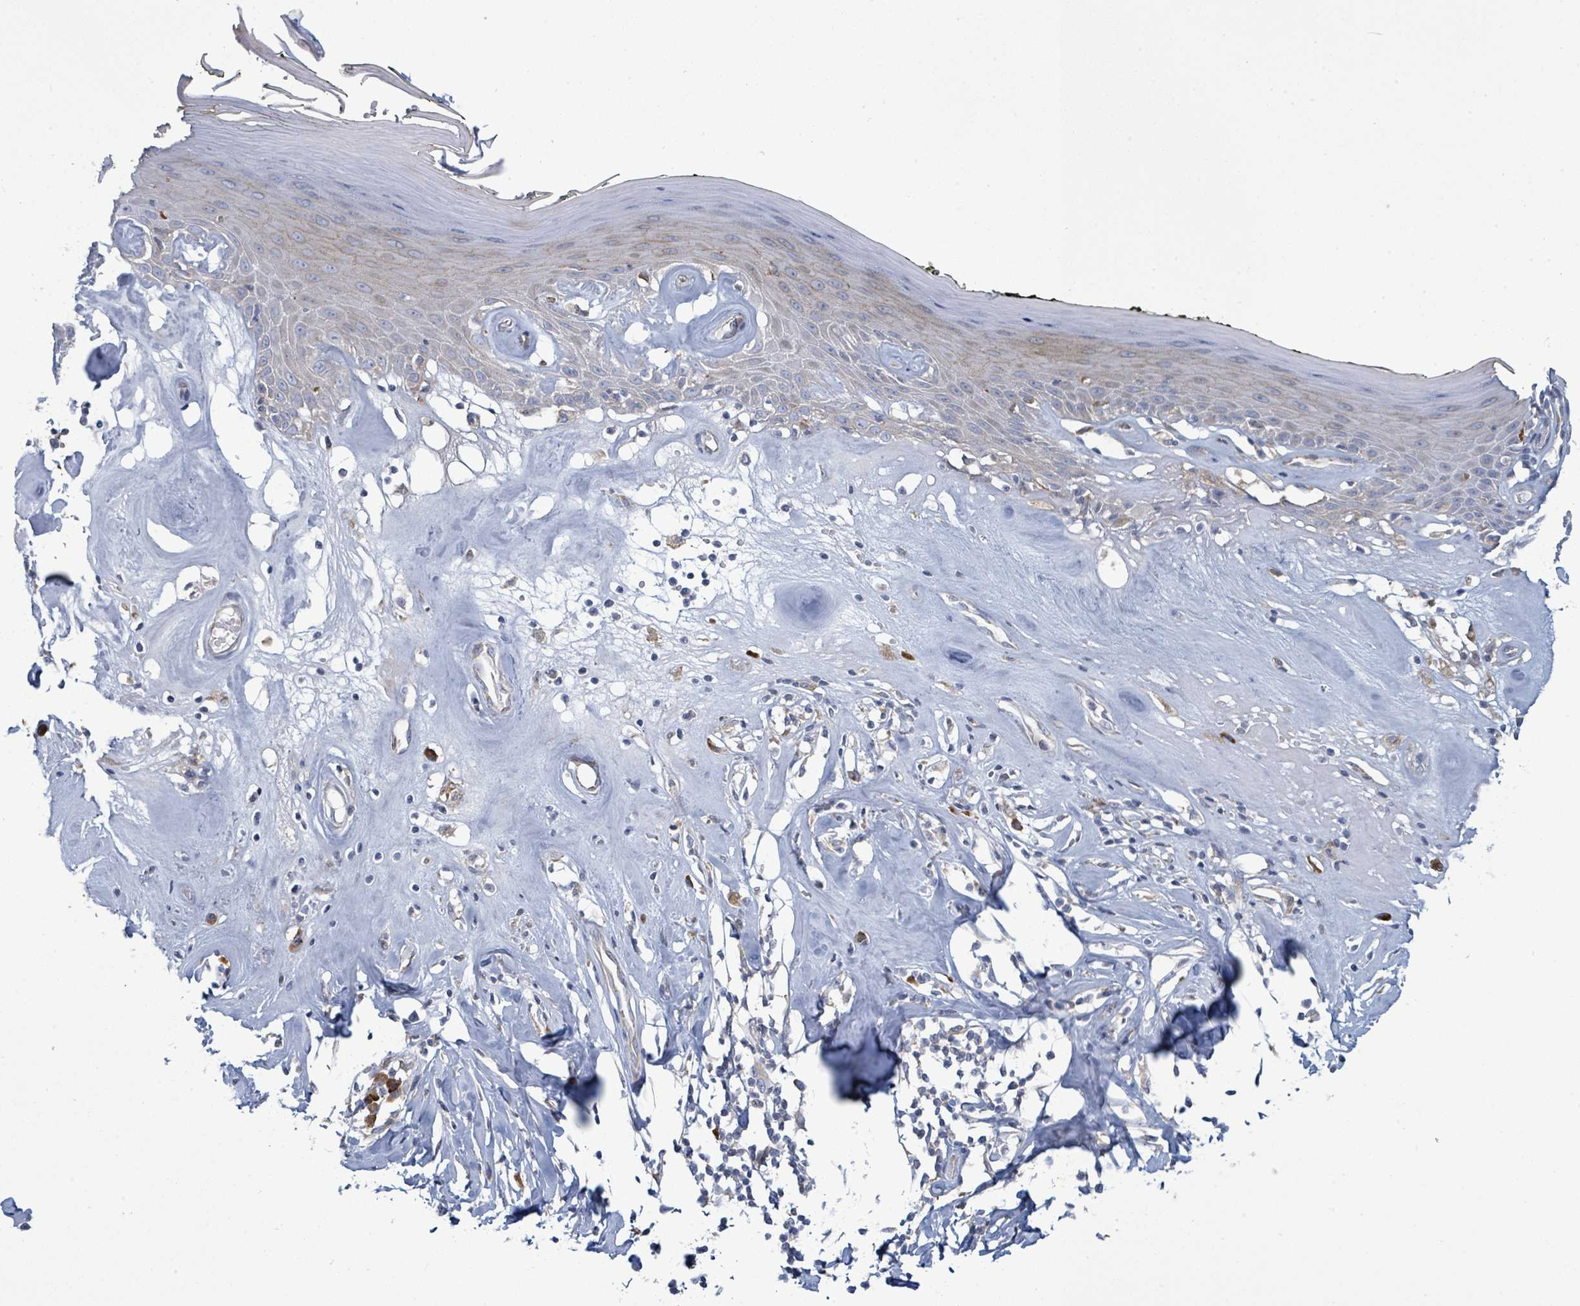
{"staining": {"intensity": "negative", "quantity": "none", "location": "none"}, "tissue": "skin", "cell_type": "Epidermal cells", "image_type": "normal", "snomed": [{"axis": "morphology", "description": "Normal tissue, NOS"}, {"axis": "morphology", "description": "Inflammation, NOS"}, {"axis": "topography", "description": "Vulva"}], "caption": "This is an immunohistochemistry (IHC) histopathology image of benign skin. There is no staining in epidermal cells.", "gene": "SIRPB1", "patient": {"sex": "female", "age": 84}}